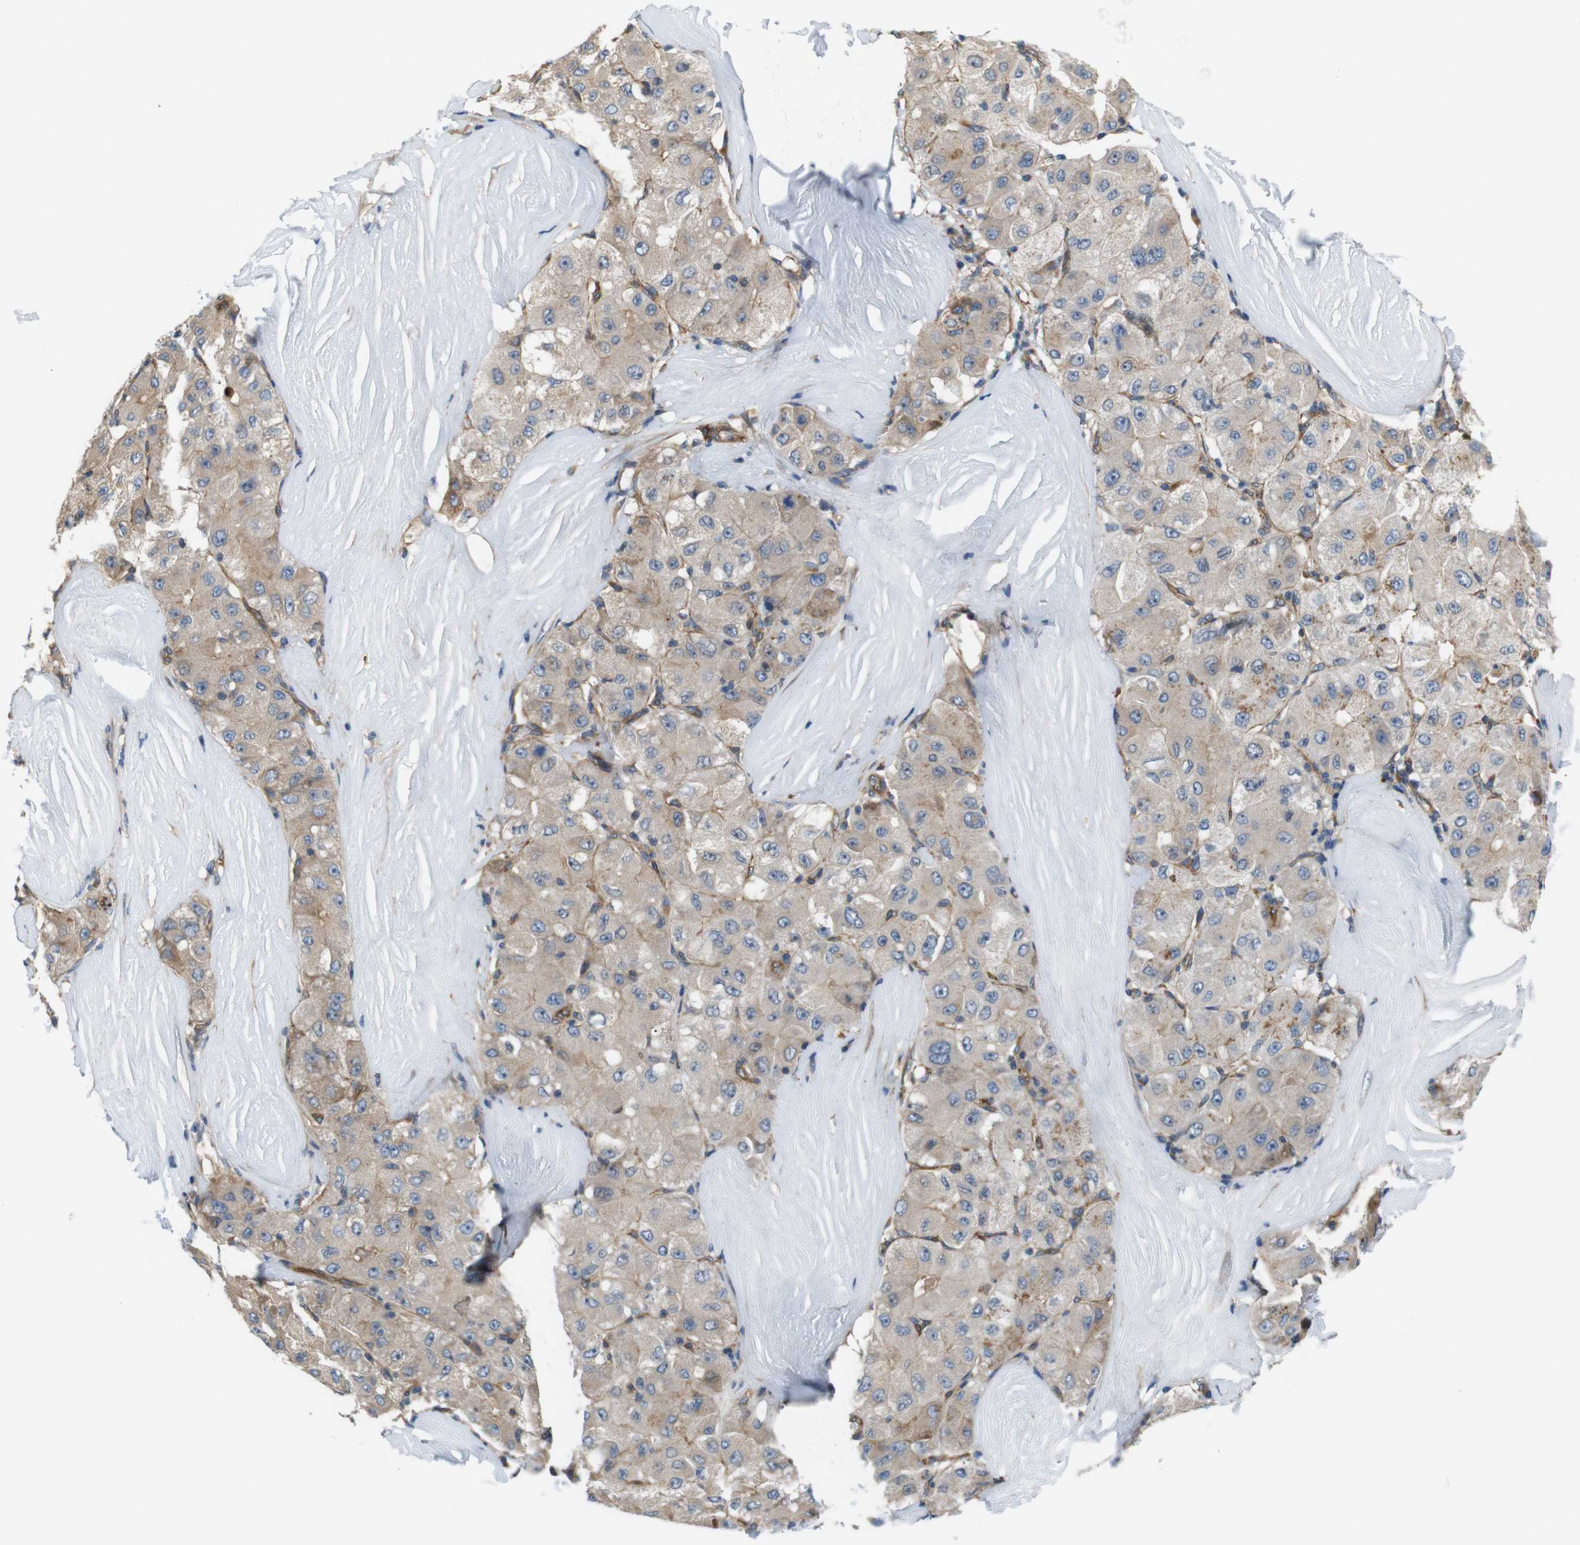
{"staining": {"intensity": "weak", "quantity": ">75%", "location": "cytoplasmic/membranous"}, "tissue": "liver cancer", "cell_type": "Tumor cells", "image_type": "cancer", "snomed": [{"axis": "morphology", "description": "Carcinoma, Hepatocellular, NOS"}, {"axis": "topography", "description": "Liver"}], "caption": "Human liver cancer stained with a brown dye shows weak cytoplasmic/membranous positive expression in approximately >75% of tumor cells.", "gene": "BVES", "patient": {"sex": "male", "age": 80}}